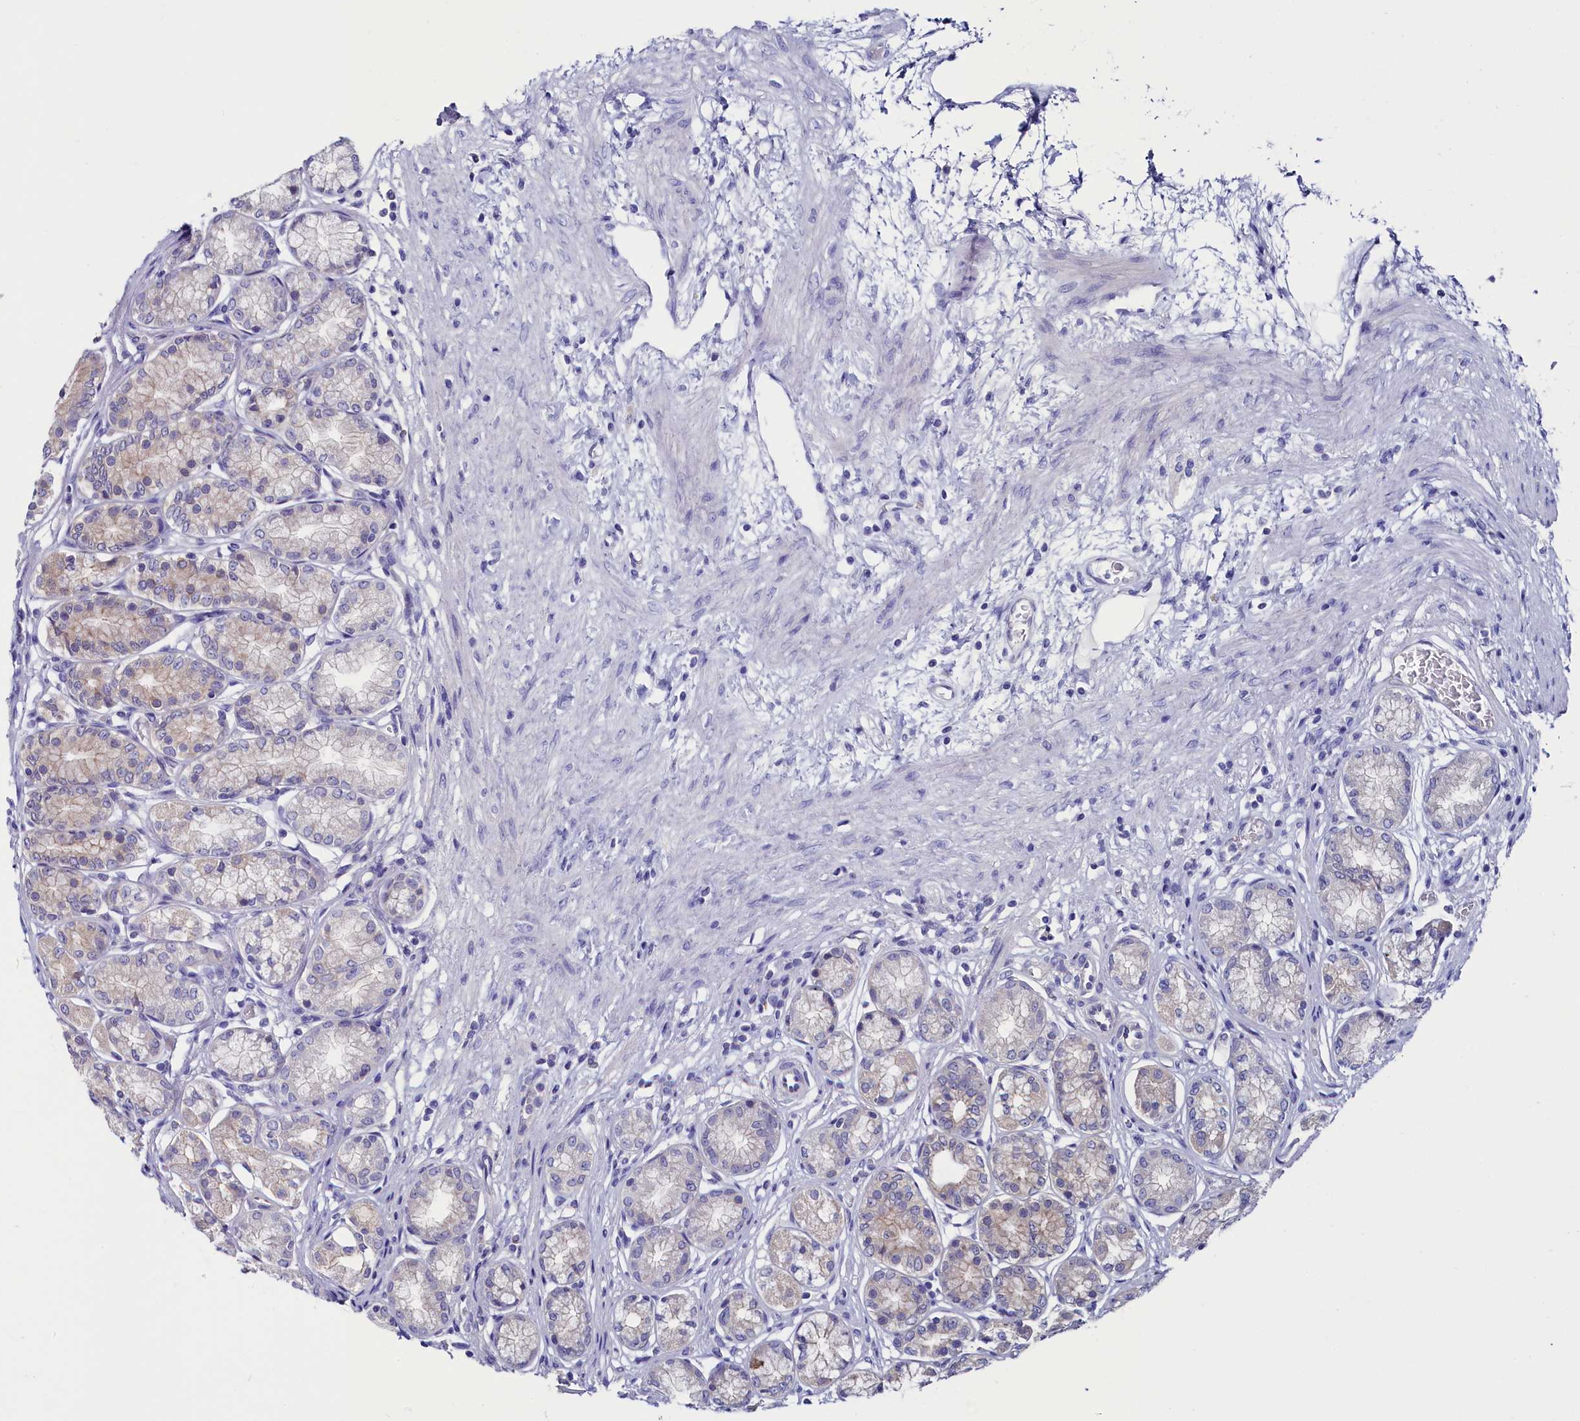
{"staining": {"intensity": "moderate", "quantity": "25%-75%", "location": "cytoplasmic/membranous"}, "tissue": "stomach", "cell_type": "Glandular cells", "image_type": "normal", "snomed": [{"axis": "morphology", "description": "Normal tissue, NOS"}, {"axis": "morphology", "description": "Adenocarcinoma, NOS"}, {"axis": "morphology", "description": "Adenocarcinoma, High grade"}, {"axis": "topography", "description": "Stomach, upper"}, {"axis": "topography", "description": "Stomach"}], "caption": "IHC micrograph of benign stomach stained for a protein (brown), which displays medium levels of moderate cytoplasmic/membranous expression in approximately 25%-75% of glandular cells.", "gene": "CIAPIN1", "patient": {"sex": "female", "age": 65}}